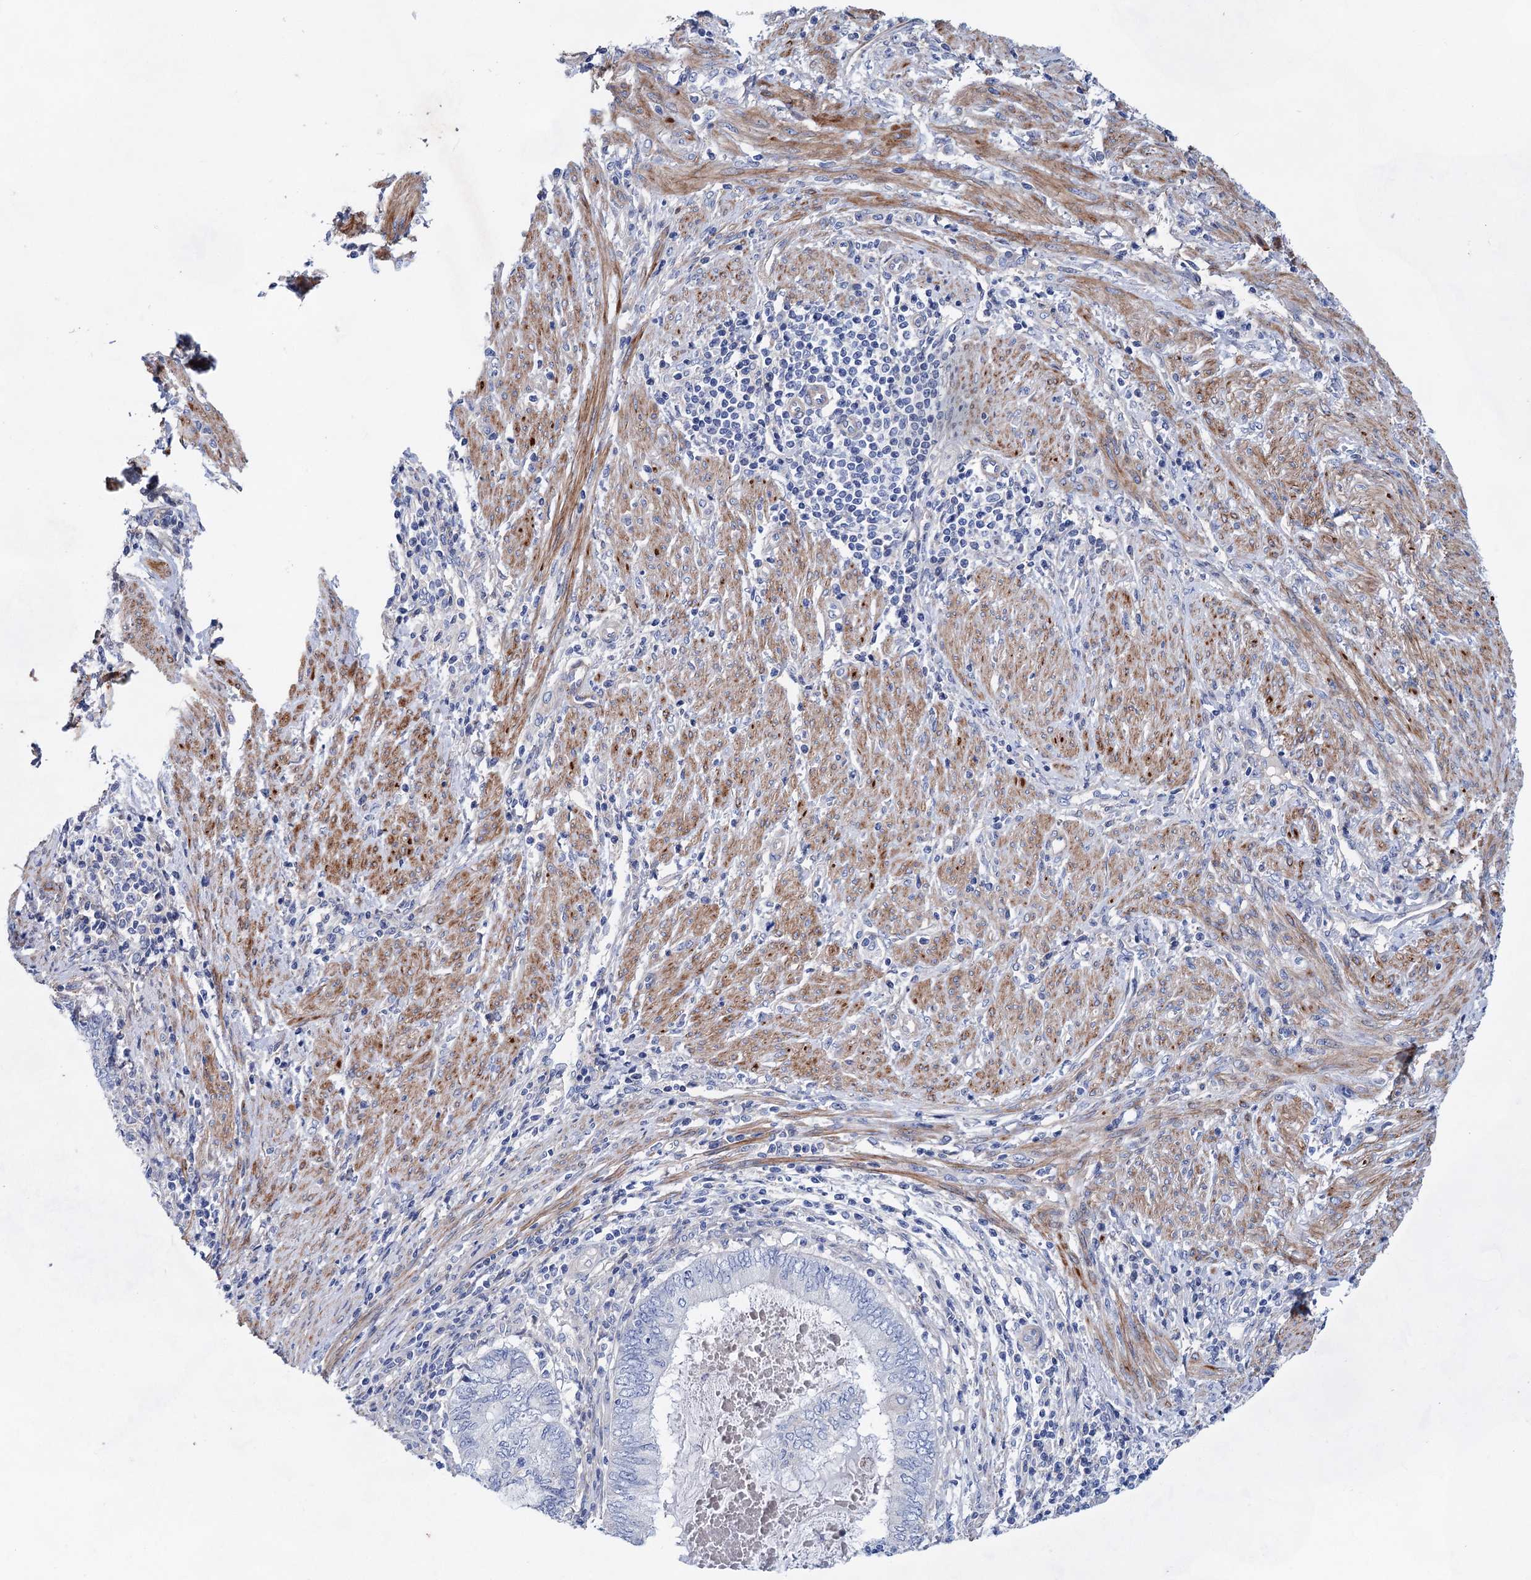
{"staining": {"intensity": "negative", "quantity": "none", "location": "none"}, "tissue": "endometrial cancer", "cell_type": "Tumor cells", "image_type": "cancer", "snomed": [{"axis": "morphology", "description": "Adenocarcinoma, NOS"}, {"axis": "topography", "description": "Uterus"}, {"axis": "topography", "description": "Endometrium"}], "caption": "Immunohistochemistry photomicrograph of neoplastic tissue: human endometrial cancer stained with DAB (3,3'-diaminobenzidine) exhibits no significant protein positivity in tumor cells.", "gene": "GPR155", "patient": {"sex": "female", "age": 70}}